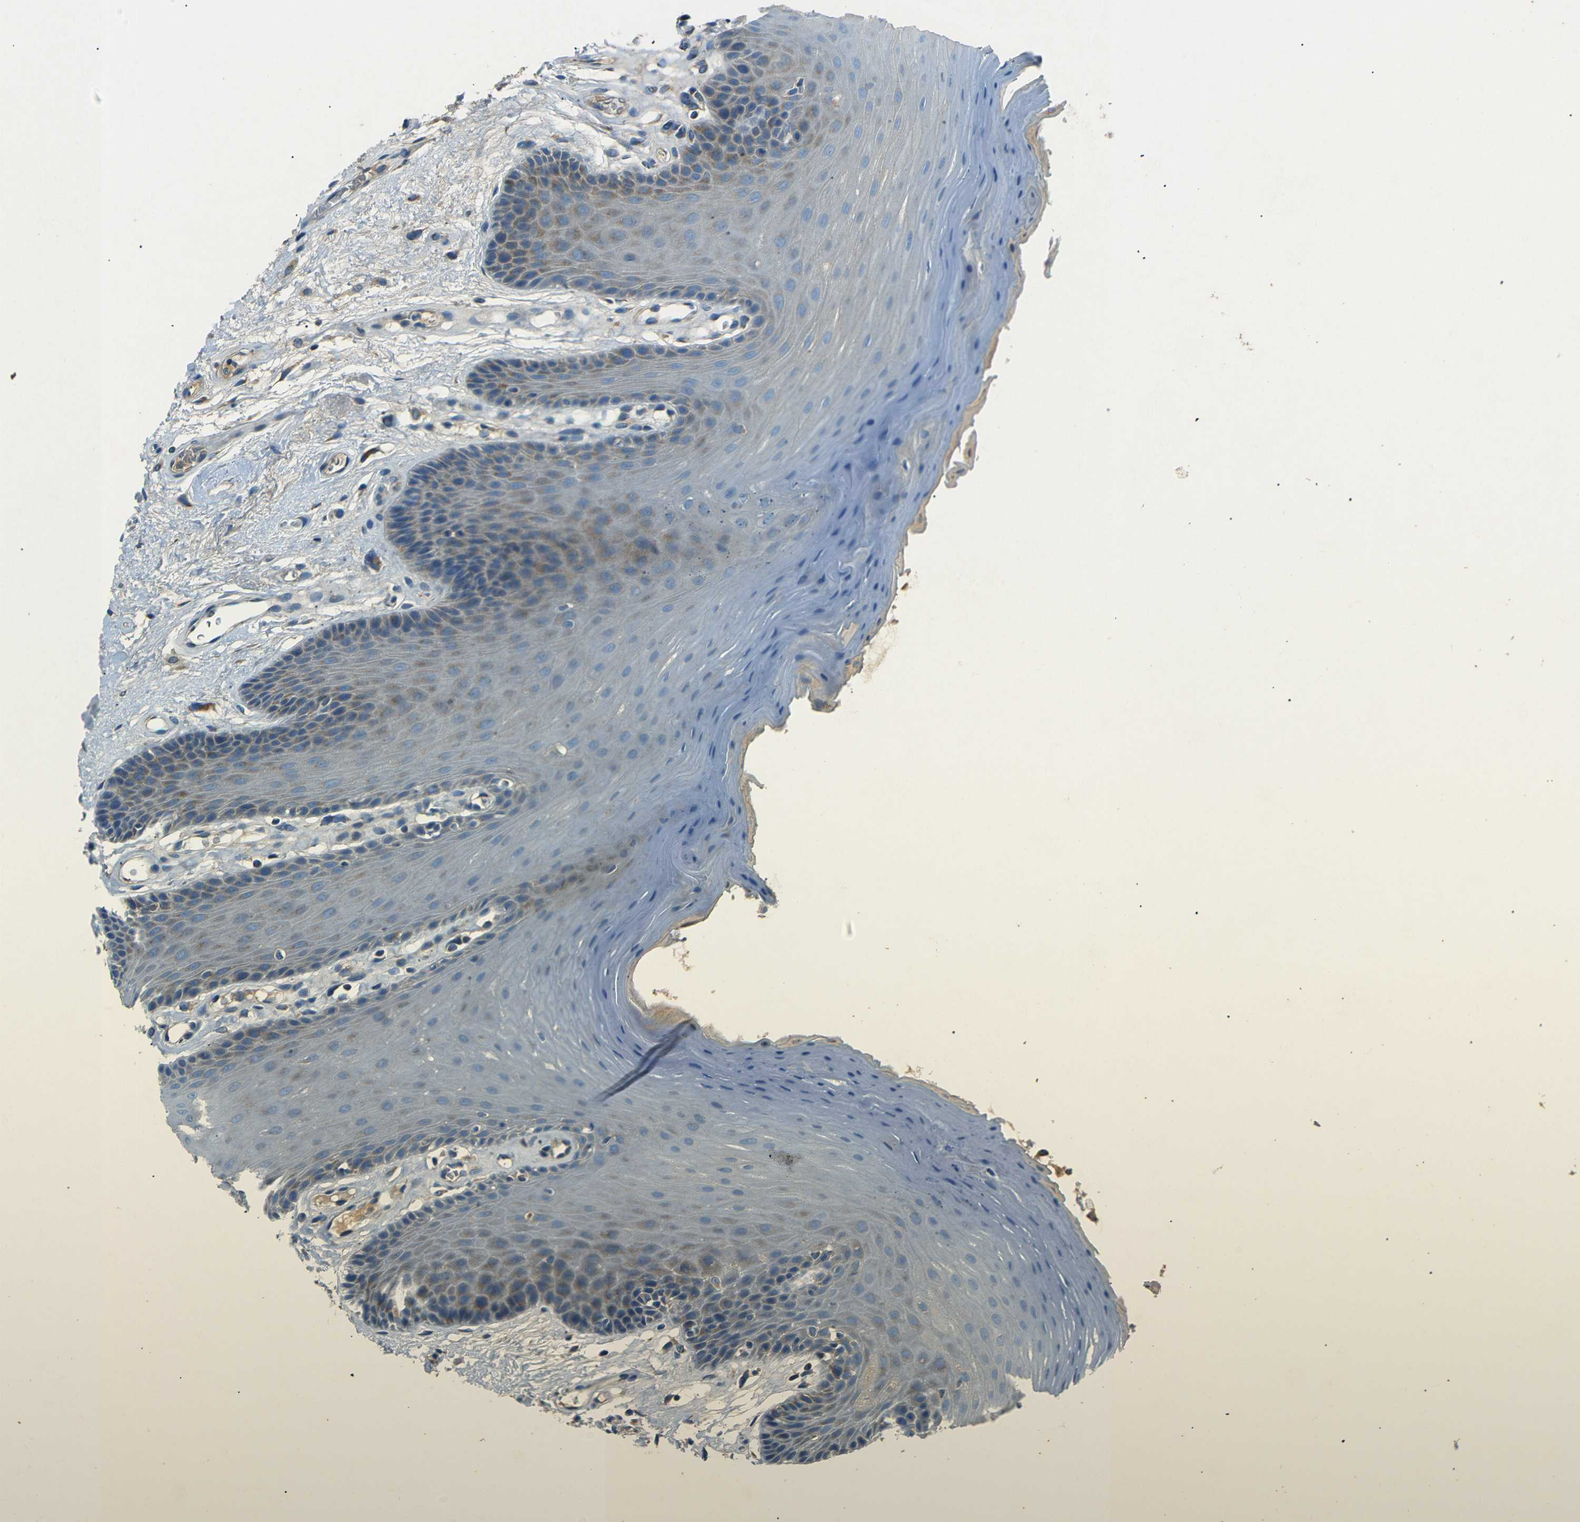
{"staining": {"intensity": "weak", "quantity": "25%-75%", "location": "cytoplasmic/membranous"}, "tissue": "oral mucosa", "cell_type": "Squamous epithelial cells", "image_type": "normal", "snomed": [{"axis": "morphology", "description": "Normal tissue, NOS"}, {"axis": "morphology", "description": "Squamous cell carcinoma, NOS"}, {"axis": "topography", "description": "Skeletal muscle"}, {"axis": "topography", "description": "Adipose tissue"}, {"axis": "topography", "description": "Vascular tissue"}, {"axis": "topography", "description": "Oral tissue"}, {"axis": "topography", "description": "Peripheral nerve tissue"}, {"axis": "topography", "description": "Head-Neck"}], "caption": "About 25%-75% of squamous epithelial cells in normal human oral mucosa display weak cytoplasmic/membranous protein positivity as visualized by brown immunohistochemical staining.", "gene": "NETO2", "patient": {"sex": "male", "age": 71}}